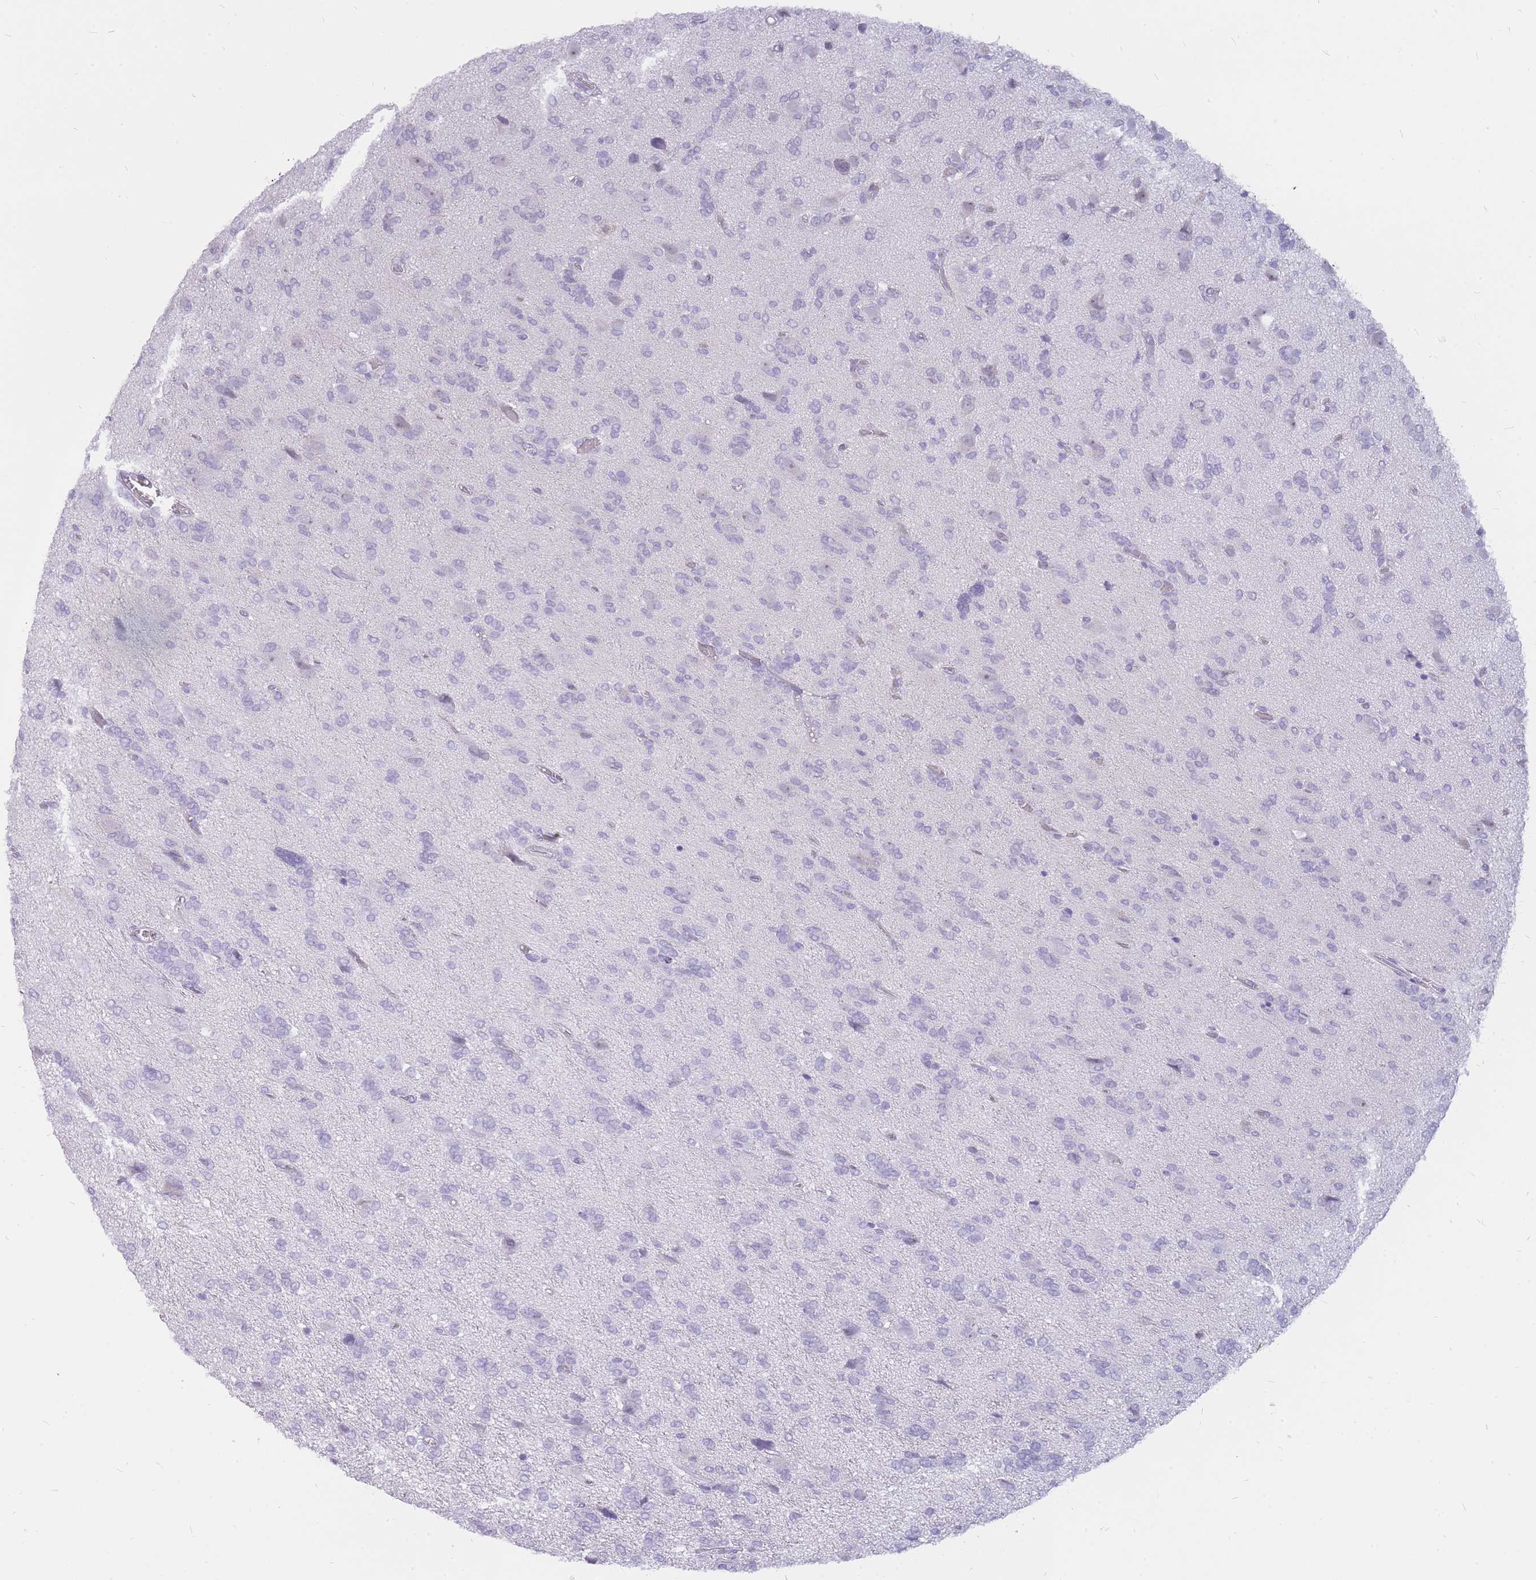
{"staining": {"intensity": "negative", "quantity": "none", "location": "none"}, "tissue": "glioma", "cell_type": "Tumor cells", "image_type": "cancer", "snomed": [{"axis": "morphology", "description": "Glioma, malignant, High grade"}, {"axis": "topography", "description": "Brain"}], "caption": "Tumor cells are negative for protein expression in human malignant glioma (high-grade).", "gene": "INS", "patient": {"sex": "female", "age": 59}}